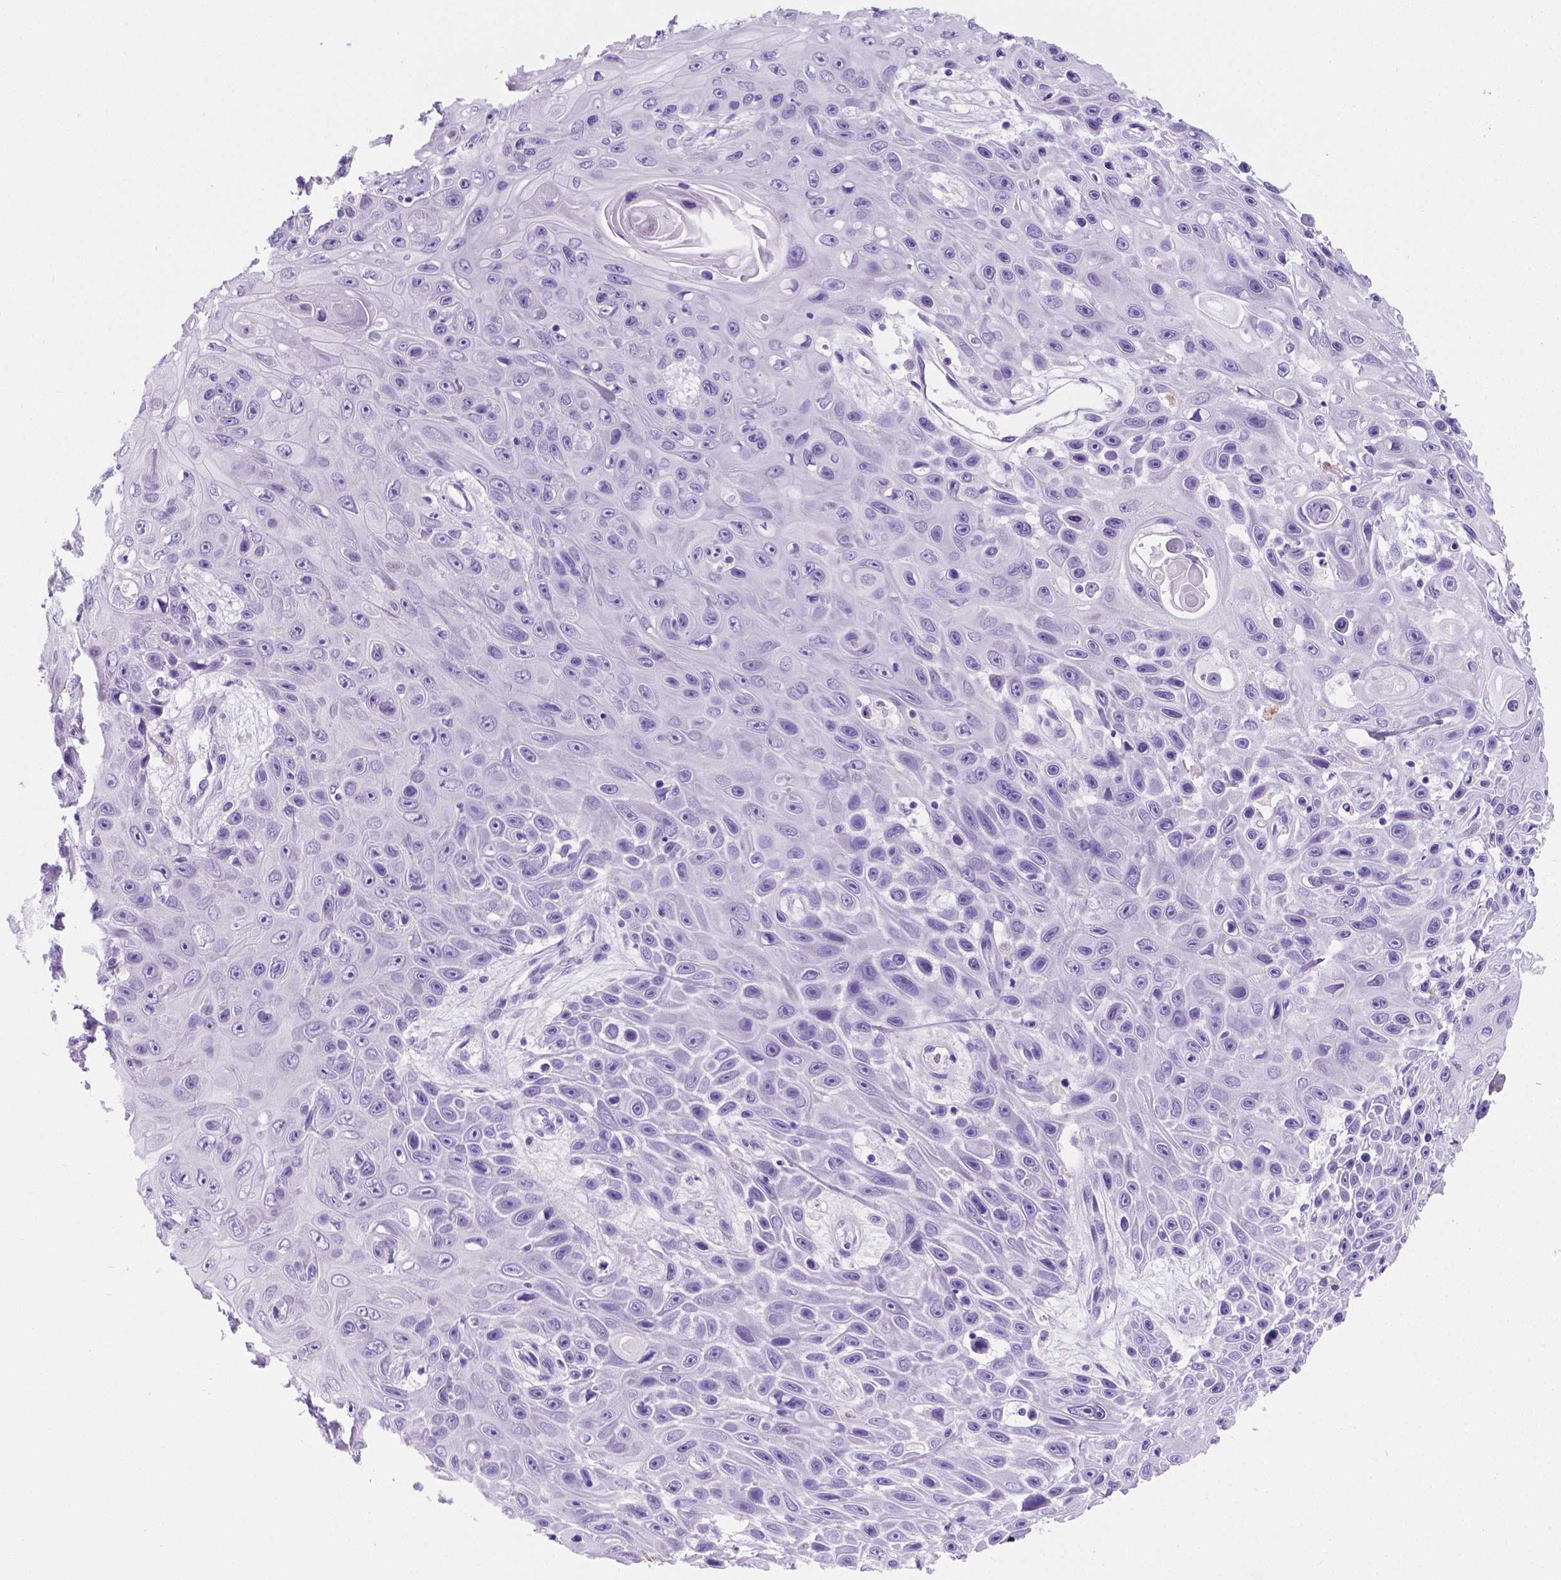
{"staining": {"intensity": "negative", "quantity": "none", "location": "none"}, "tissue": "skin cancer", "cell_type": "Tumor cells", "image_type": "cancer", "snomed": [{"axis": "morphology", "description": "Squamous cell carcinoma, NOS"}, {"axis": "topography", "description": "Skin"}], "caption": "Human skin cancer (squamous cell carcinoma) stained for a protein using immunohistochemistry (IHC) displays no positivity in tumor cells.", "gene": "MACF1", "patient": {"sex": "male", "age": 82}}